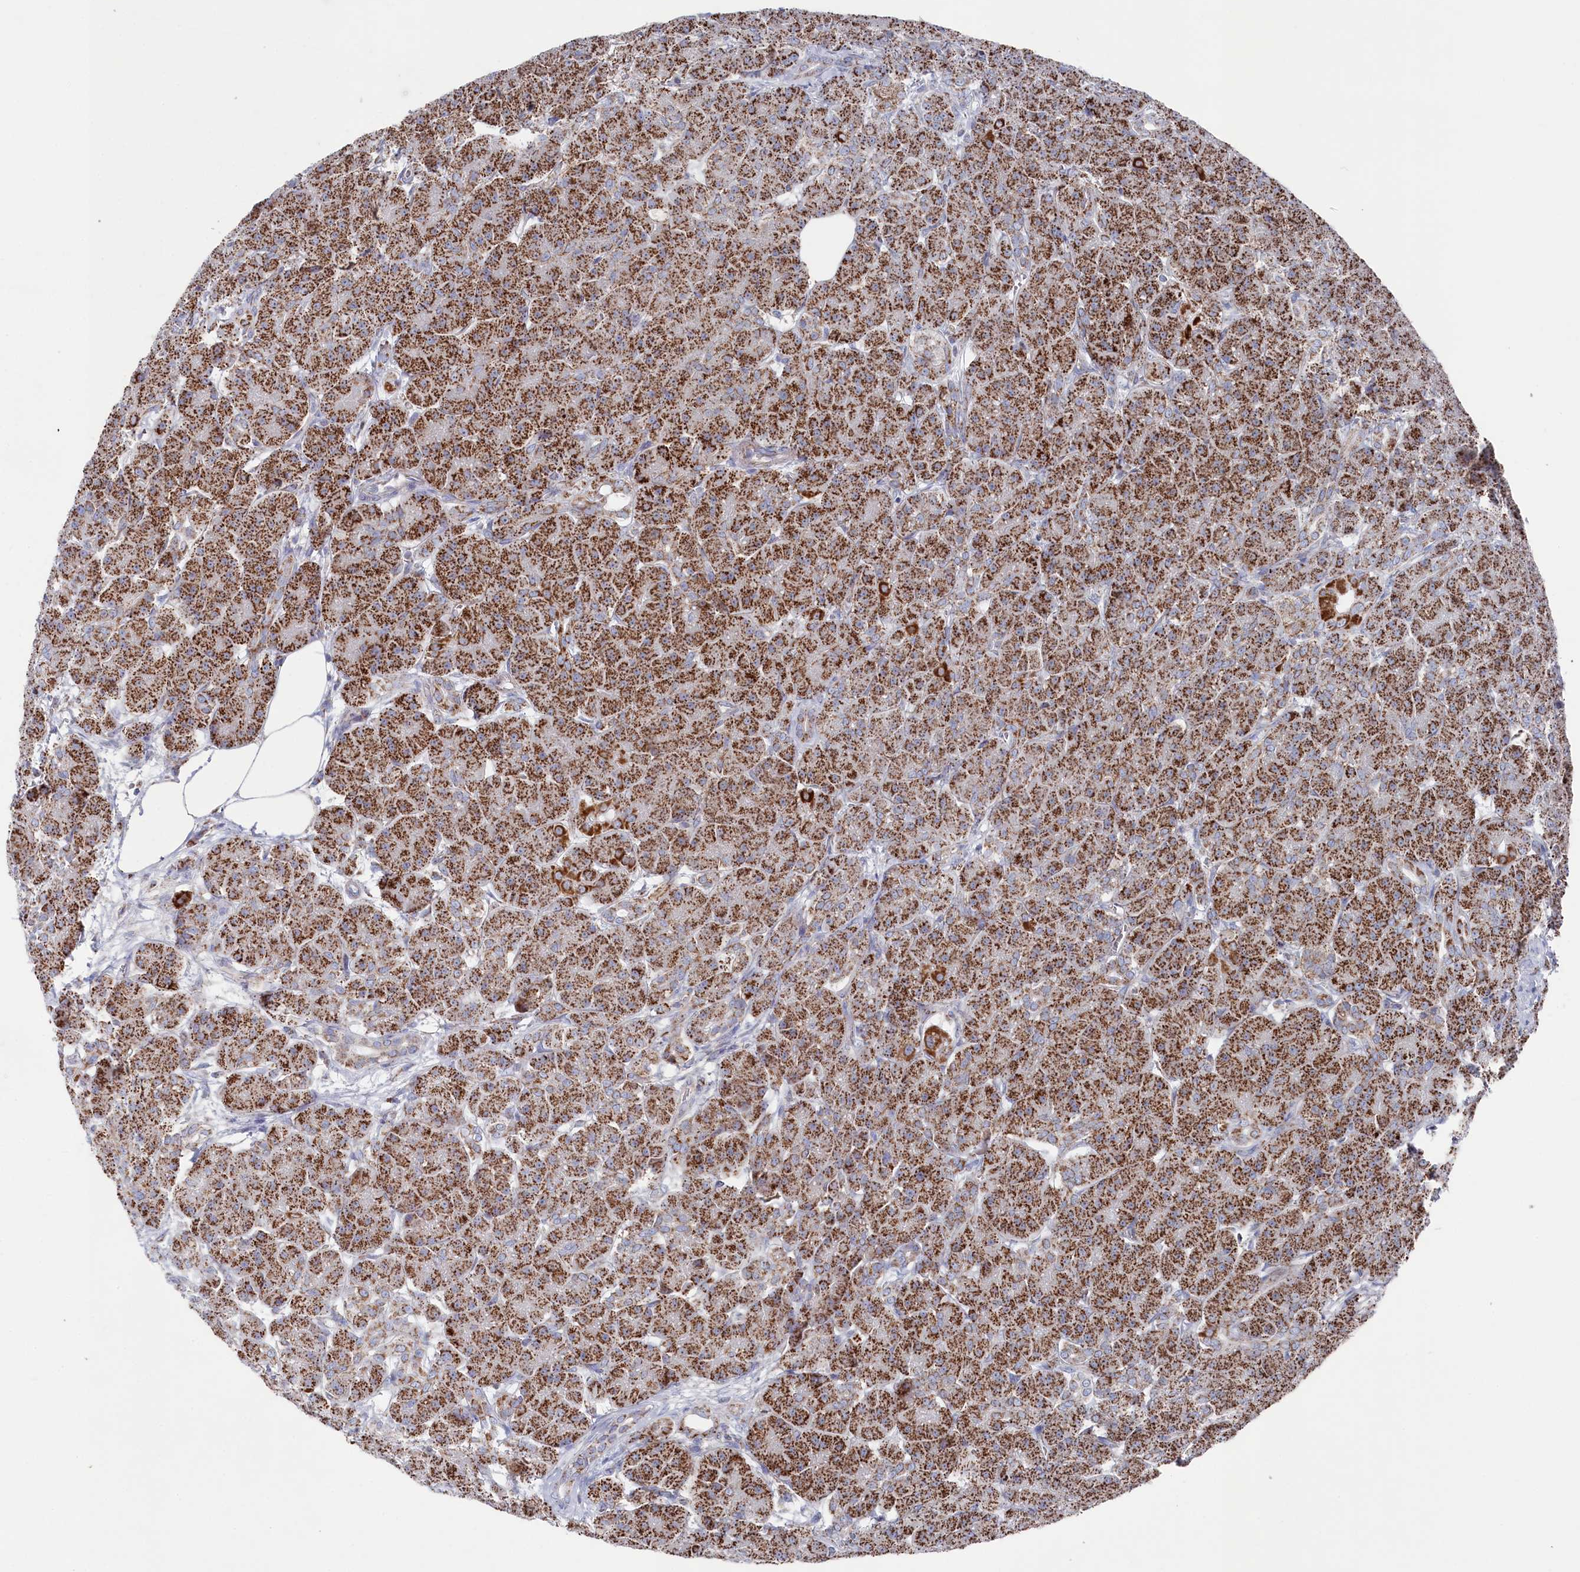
{"staining": {"intensity": "strong", "quantity": ">75%", "location": "cytoplasmic/membranous"}, "tissue": "pancreas", "cell_type": "Exocrine glandular cells", "image_type": "normal", "snomed": [{"axis": "morphology", "description": "Normal tissue, NOS"}, {"axis": "topography", "description": "Pancreas"}], "caption": "High-magnification brightfield microscopy of normal pancreas stained with DAB (brown) and counterstained with hematoxylin (blue). exocrine glandular cells exhibit strong cytoplasmic/membranous expression is present in approximately>75% of cells.", "gene": "GLS2", "patient": {"sex": "male", "age": 63}}